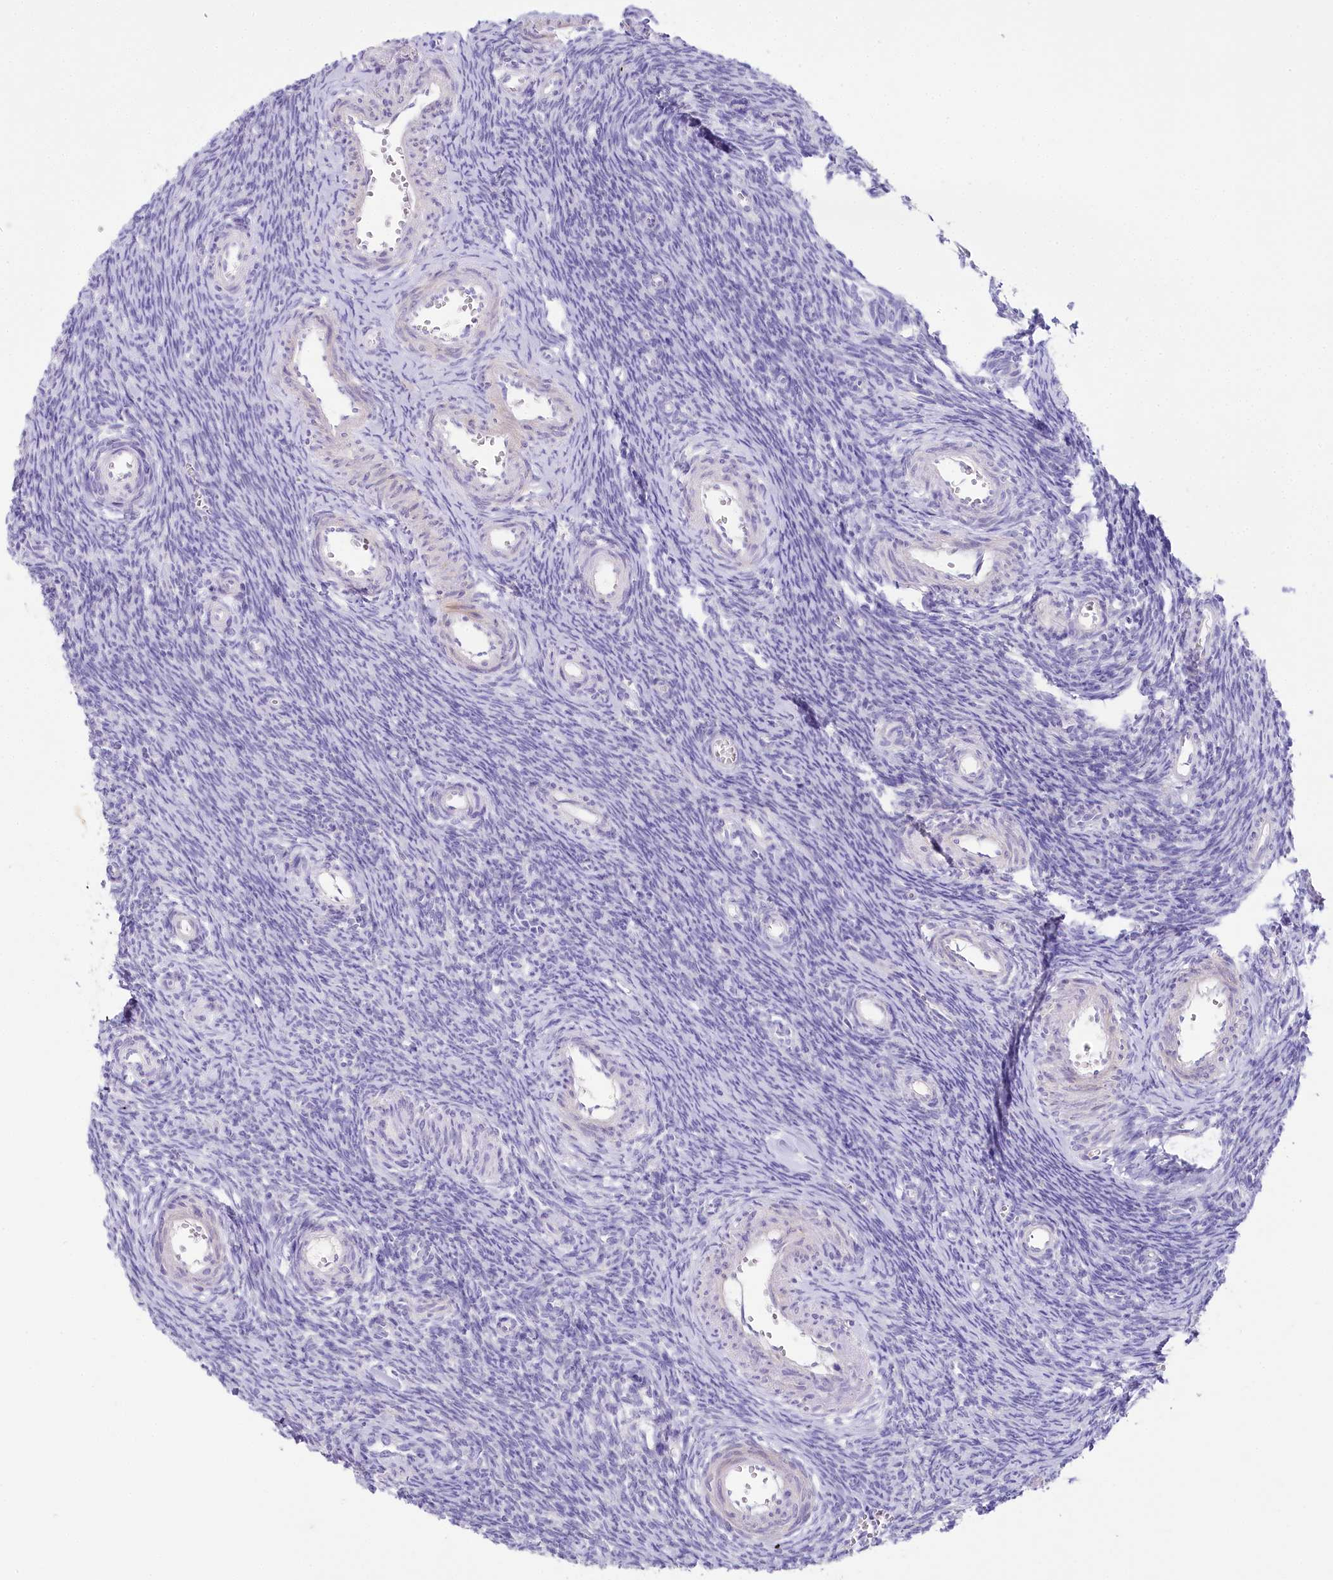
{"staining": {"intensity": "negative", "quantity": "none", "location": "none"}, "tissue": "ovary", "cell_type": "Follicle cells", "image_type": "normal", "snomed": [{"axis": "morphology", "description": "Normal tissue, NOS"}, {"axis": "topography", "description": "Ovary"}], "caption": "DAB immunohistochemical staining of normal human ovary demonstrates no significant staining in follicle cells.", "gene": "MYOZ1", "patient": {"sex": "female", "age": 39}}